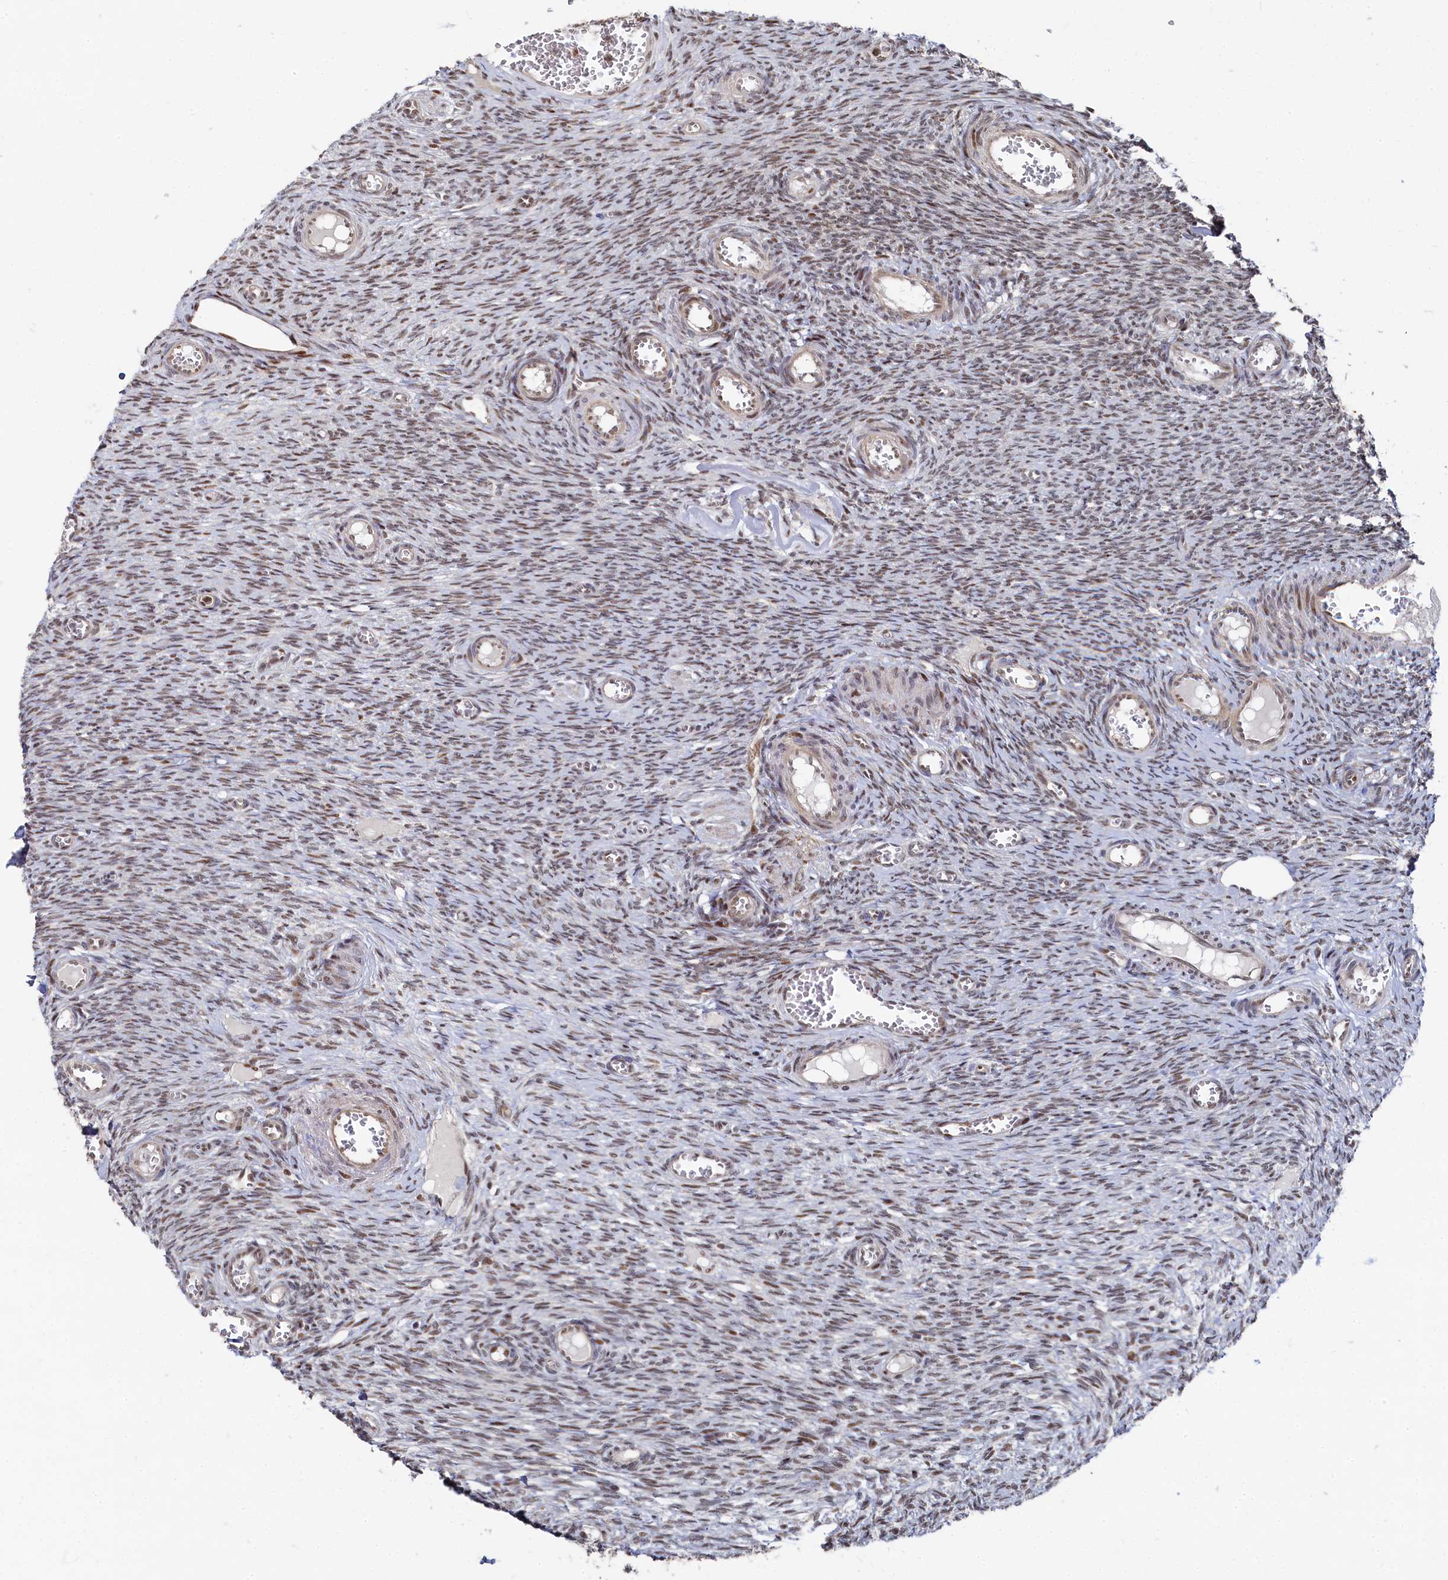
{"staining": {"intensity": "moderate", "quantity": "25%-75%", "location": "nuclear"}, "tissue": "ovary", "cell_type": "Ovarian stroma cells", "image_type": "normal", "snomed": [{"axis": "morphology", "description": "Normal tissue, NOS"}, {"axis": "topography", "description": "Ovary"}], "caption": "High-magnification brightfield microscopy of benign ovary stained with DAB (3,3'-diaminobenzidine) (brown) and counterstained with hematoxylin (blue). ovarian stroma cells exhibit moderate nuclear positivity is present in about25%-75% of cells.", "gene": "BUB3", "patient": {"sex": "female", "age": 44}}